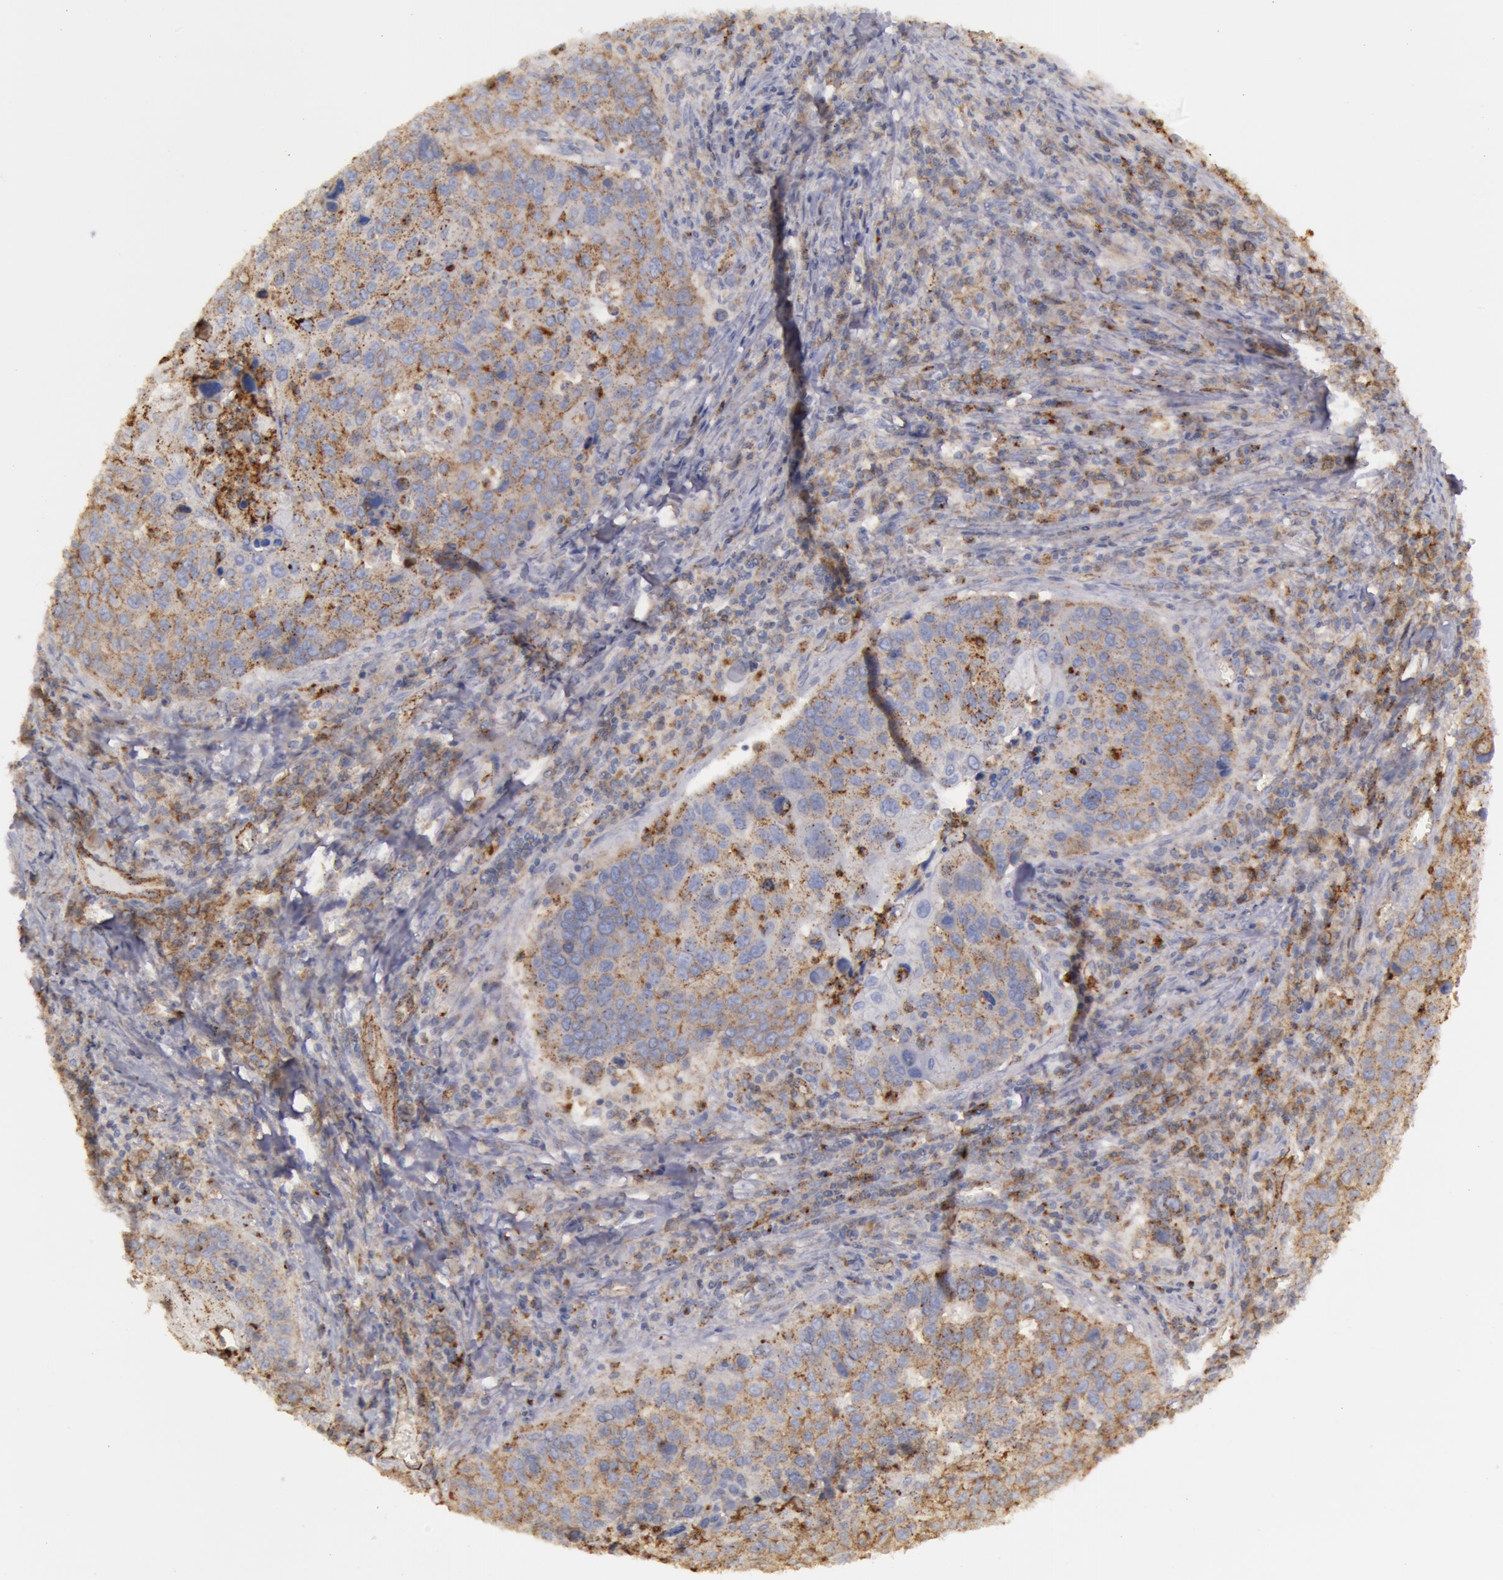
{"staining": {"intensity": "moderate", "quantity": ">75%", "location": "cytoplasmic/membranous"}, "tissue": "lung cancer", "cell_type": "Tumor cells", "image_type": "cancer", "snomed": [{"axis": "morphology", "description": "Squamous cell carcinoma, NOS"}, {"axis": "topography", "description": "Lung"}], "caption": "Lung cancer stained for a protein (brown) shows moderate cytoplasmic/membranous positive expression in about >75% of tumor cells.", "gene": "FLOT2", "patient": {"sex": "male", "age": 68}}